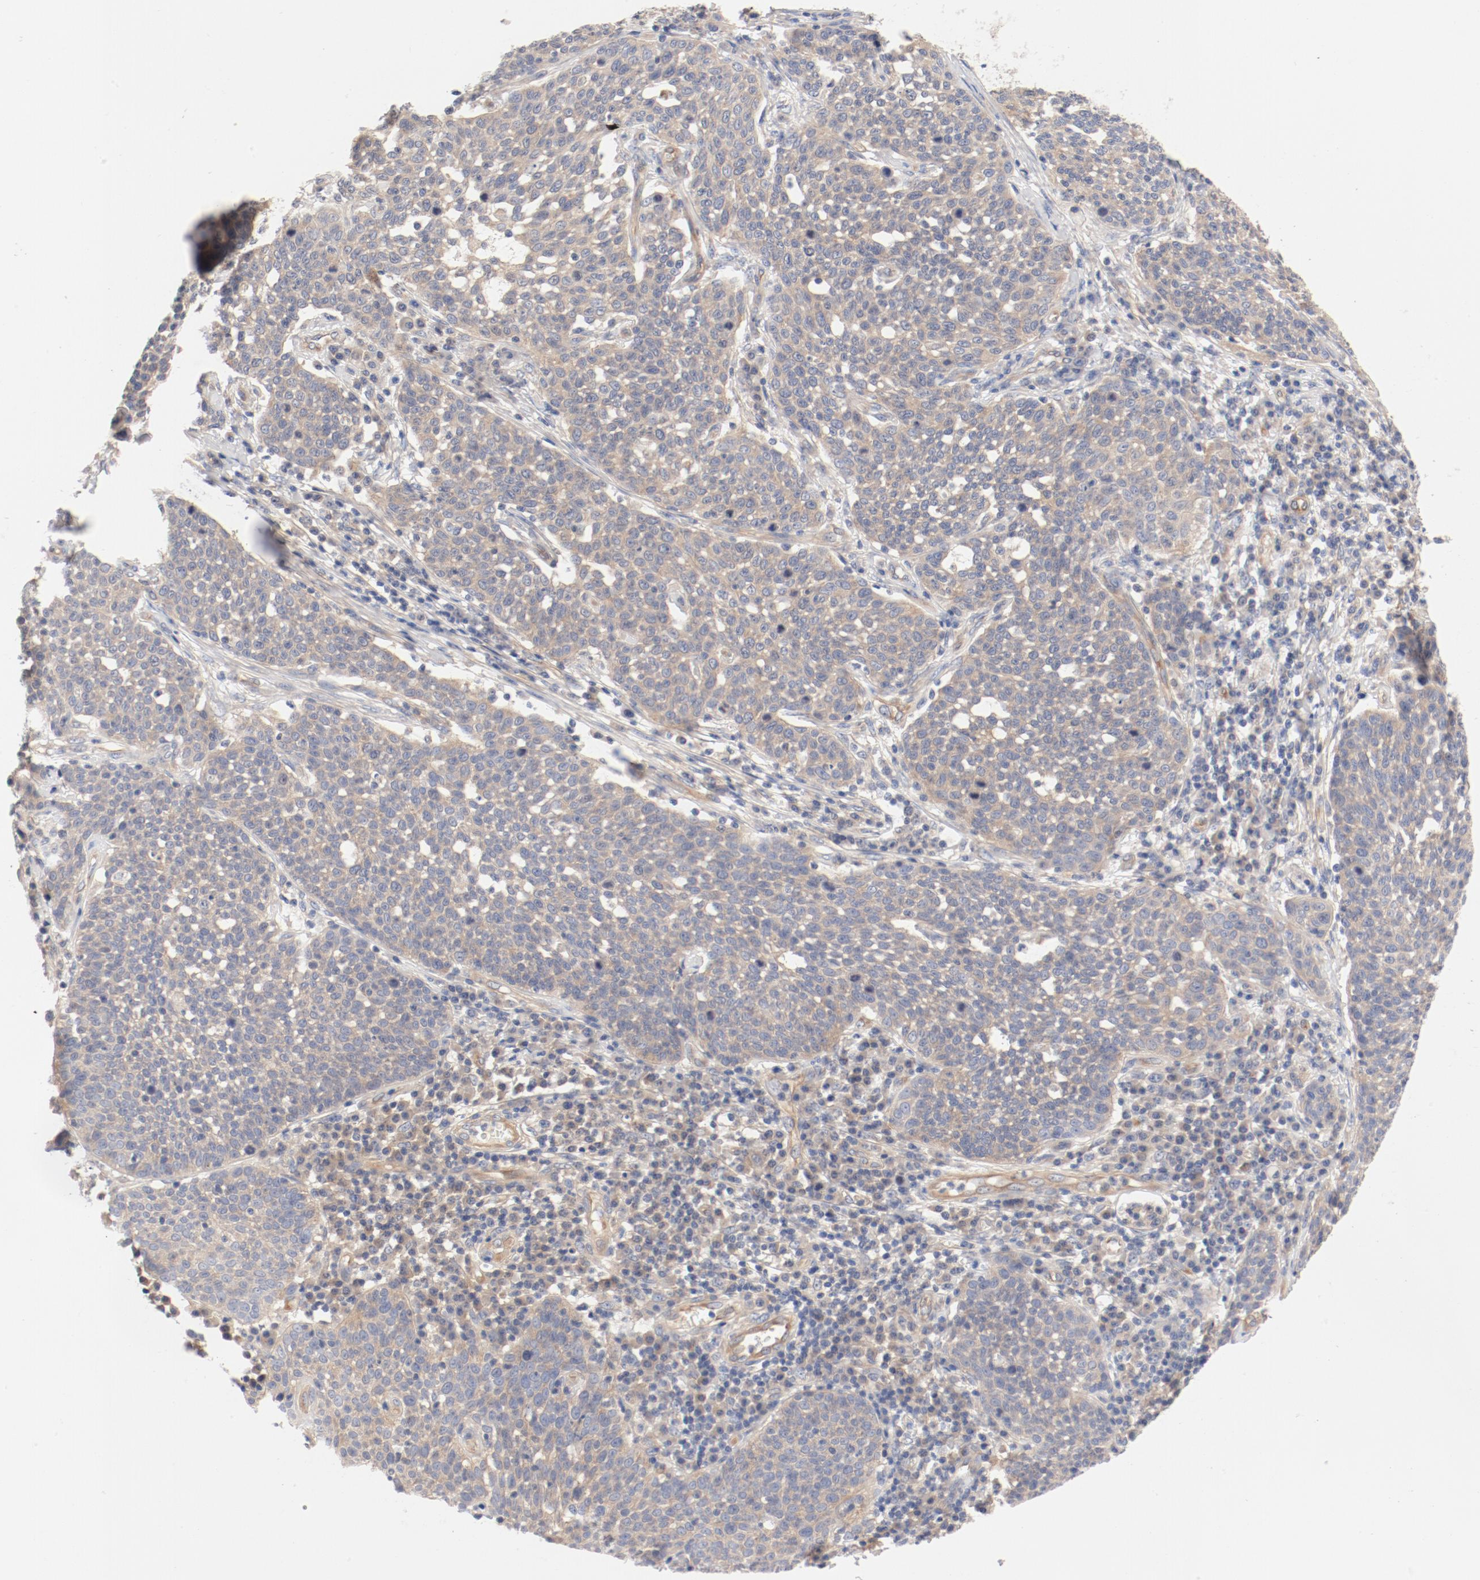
{"staining": {"intensity": "weak", "quantity": "25%-75%", "location": "cytoplasmic/membranous"}, "tissue": "cervical cancer", "cell_type": "Tumor cells", "image_type": "cancer", "snomed": [{"axis": "morphology", "description": "Squamous cell carcinoma, NOS"}, {"axis": "topography", "description": "Cervix"}], "caption": "High-magnification brightfield microscopy of cervical cancer (squamous cell carcinoma) stained with DAB (brown) and counterstained with hematoxylin (blue). tumor cells exhibit weak cytoplasmic/membranous staining is identified in approximately25%-75% of cells. Using DAB (3,3'-diaminobenzidine) (brown) and hematoxylin (blue) stains, captured at high magnification using brightfield microscopy.", "gene": "DYNC1H1", "patient": {"sex": "female", "age": 34}}